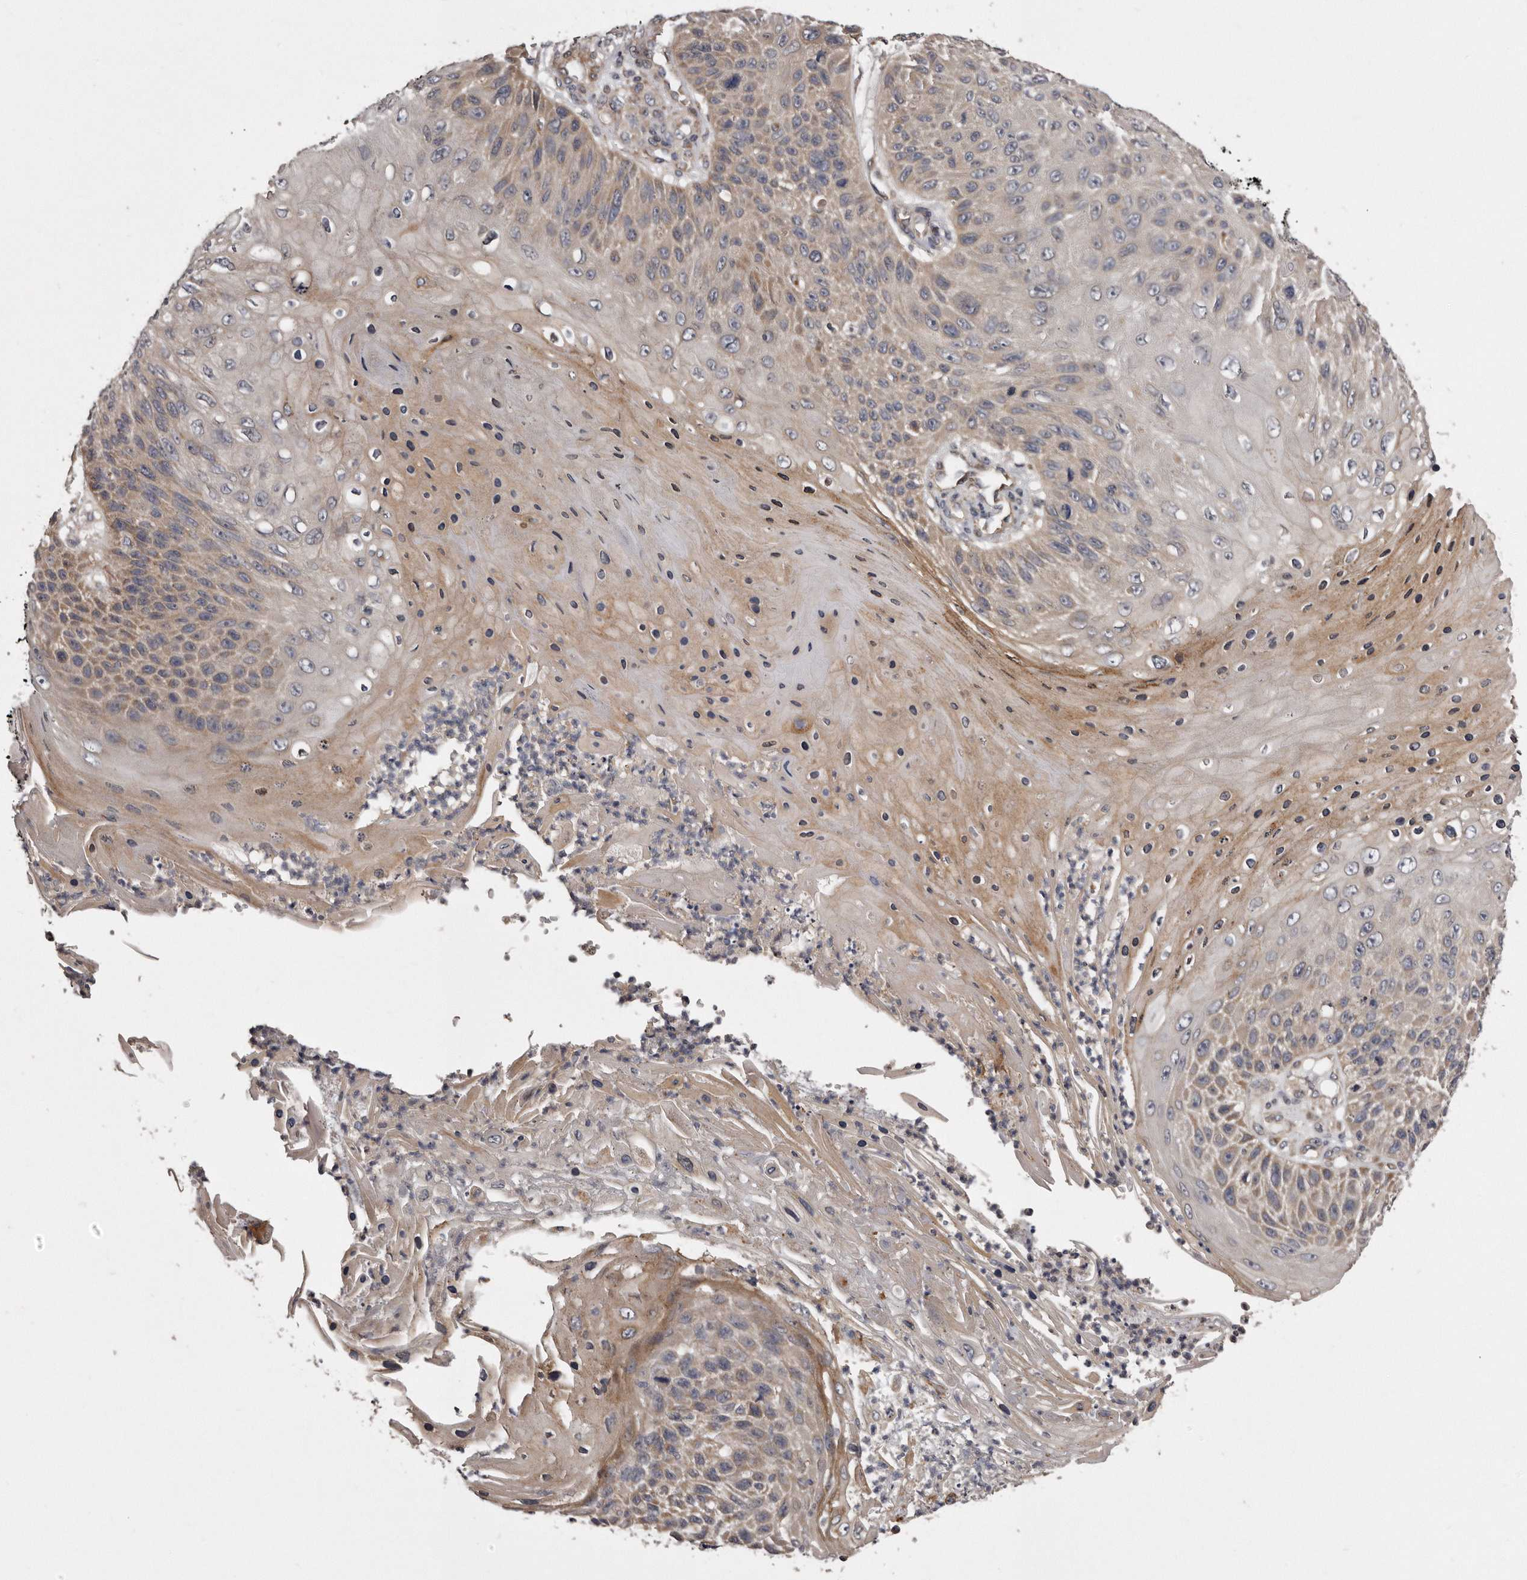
{"staining": {"intensity": "weak", "quantity": "25%-75%", "location": "cytoplasmic/membranous"}, "tissue": "skin cancer", "cell_type": "Tumor cells", "image_type": "cancer", "snomed": [{"axis": "morphology", "description": "Squamous cell carcinoma, NOS"}, {"axis": "topography", "description": "Skin"}], "caption": "This is a micrograph of immunohistochemistry (IHC) staining of skin cancer, which shows weak staining in the cytoplasmic/membranous of tumor cells.", "gene": "ARMCX1", "patient": {"sex": "female", "age": 88}}